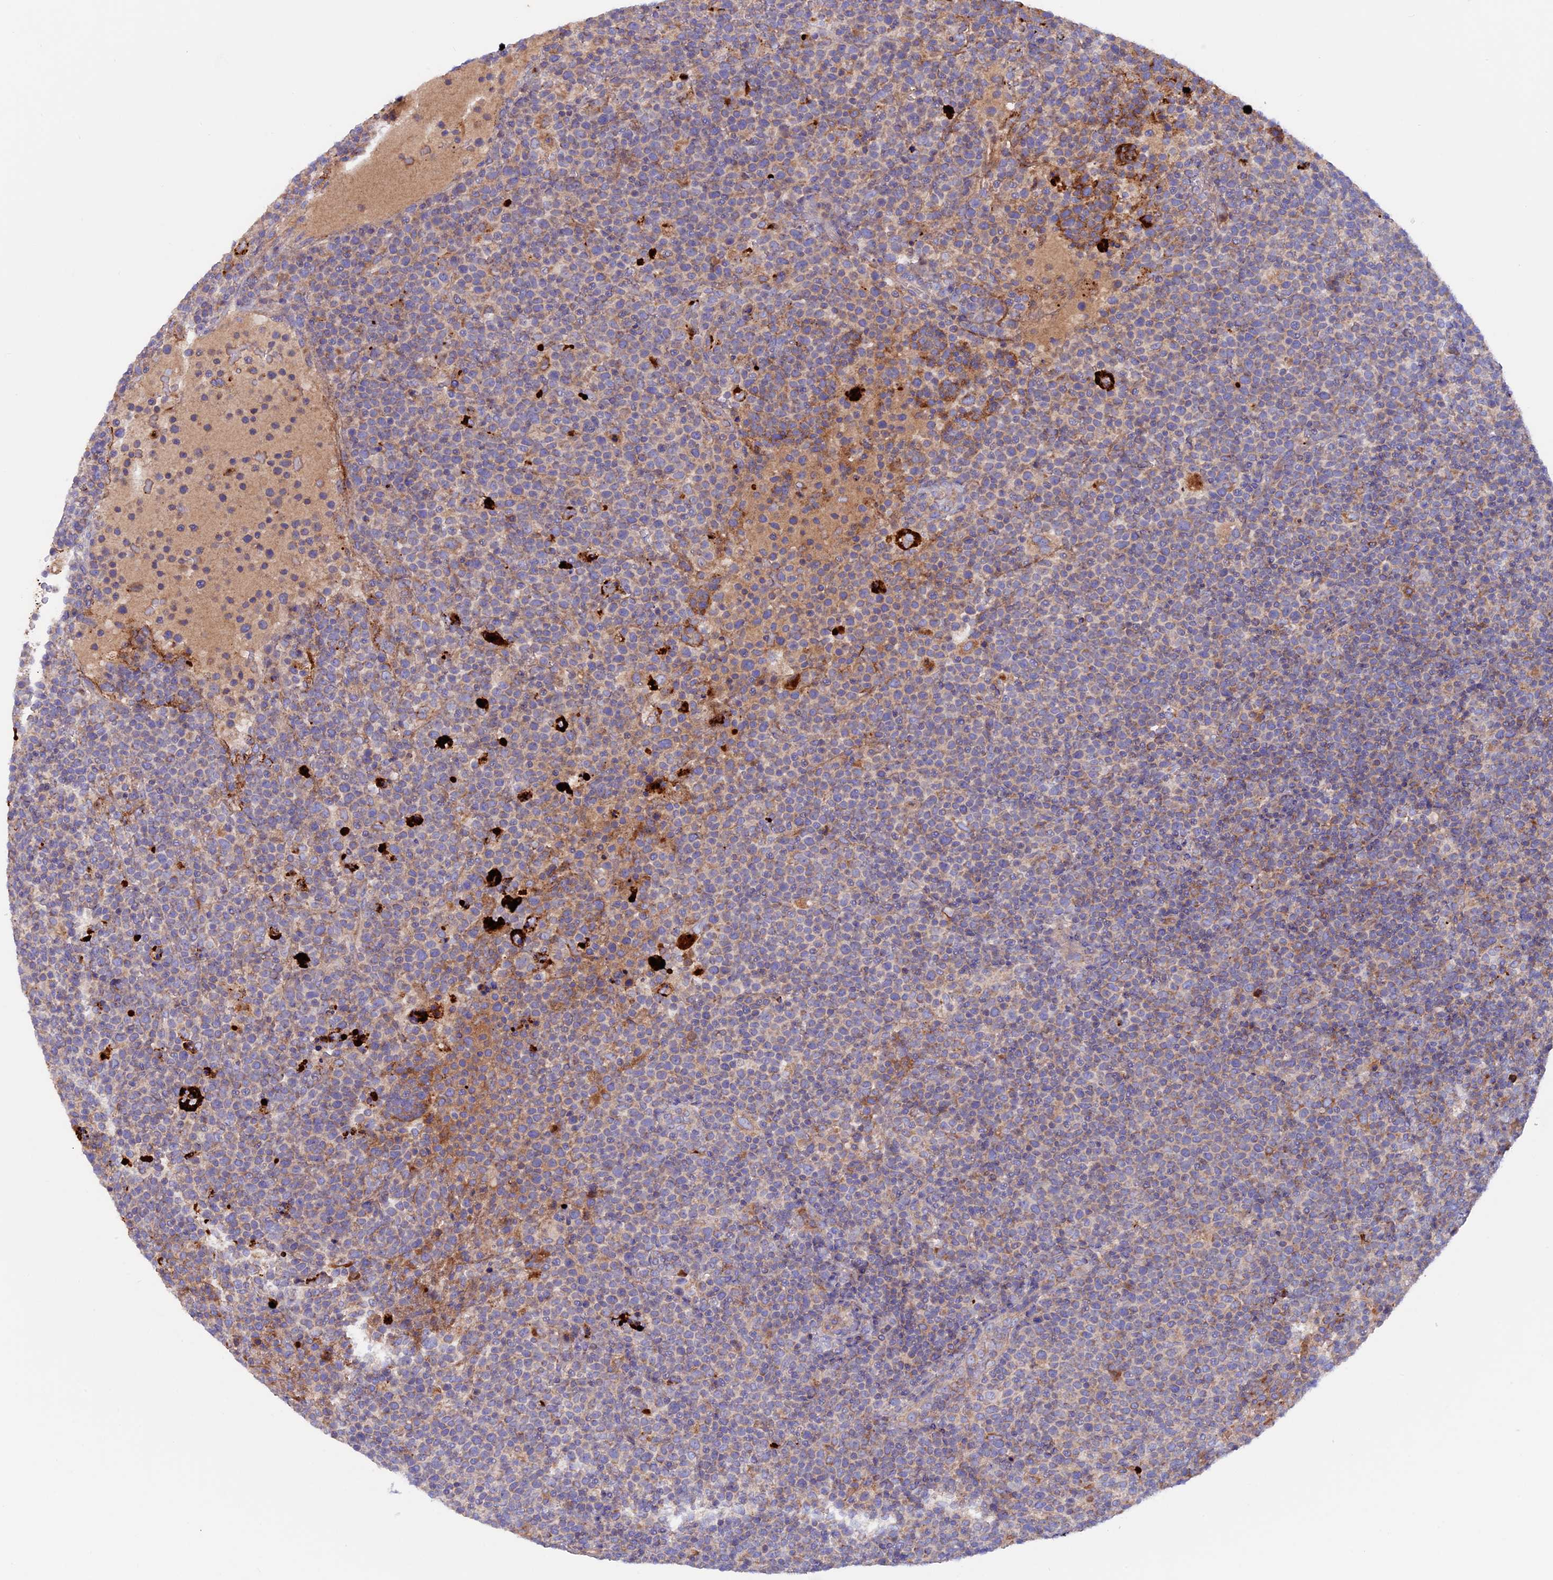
{"staining": {"intensity": "weak", "quantity": "<25%", "location": "cytoplasmic/membranous"}, "tissue": "lymphoma", "cell_type": "Tumor cells", "image_type": "cancer", "snomed": [{"axis": "morphology", "description": "Malignant lymphoma, non-Hodgkin's type, High grade"}, {"axis": "topography", "description": "Lymph node"}], "caption": "Immunohistochemistry (IHC) micrograph of malignant lymphoma, non-Hodgkin's type (high-grade) stained for a protein (brown), which reveals no staining in tumor cells.", "gene": "PTPN9", "patient": {"sex": "male", "age": 61}}